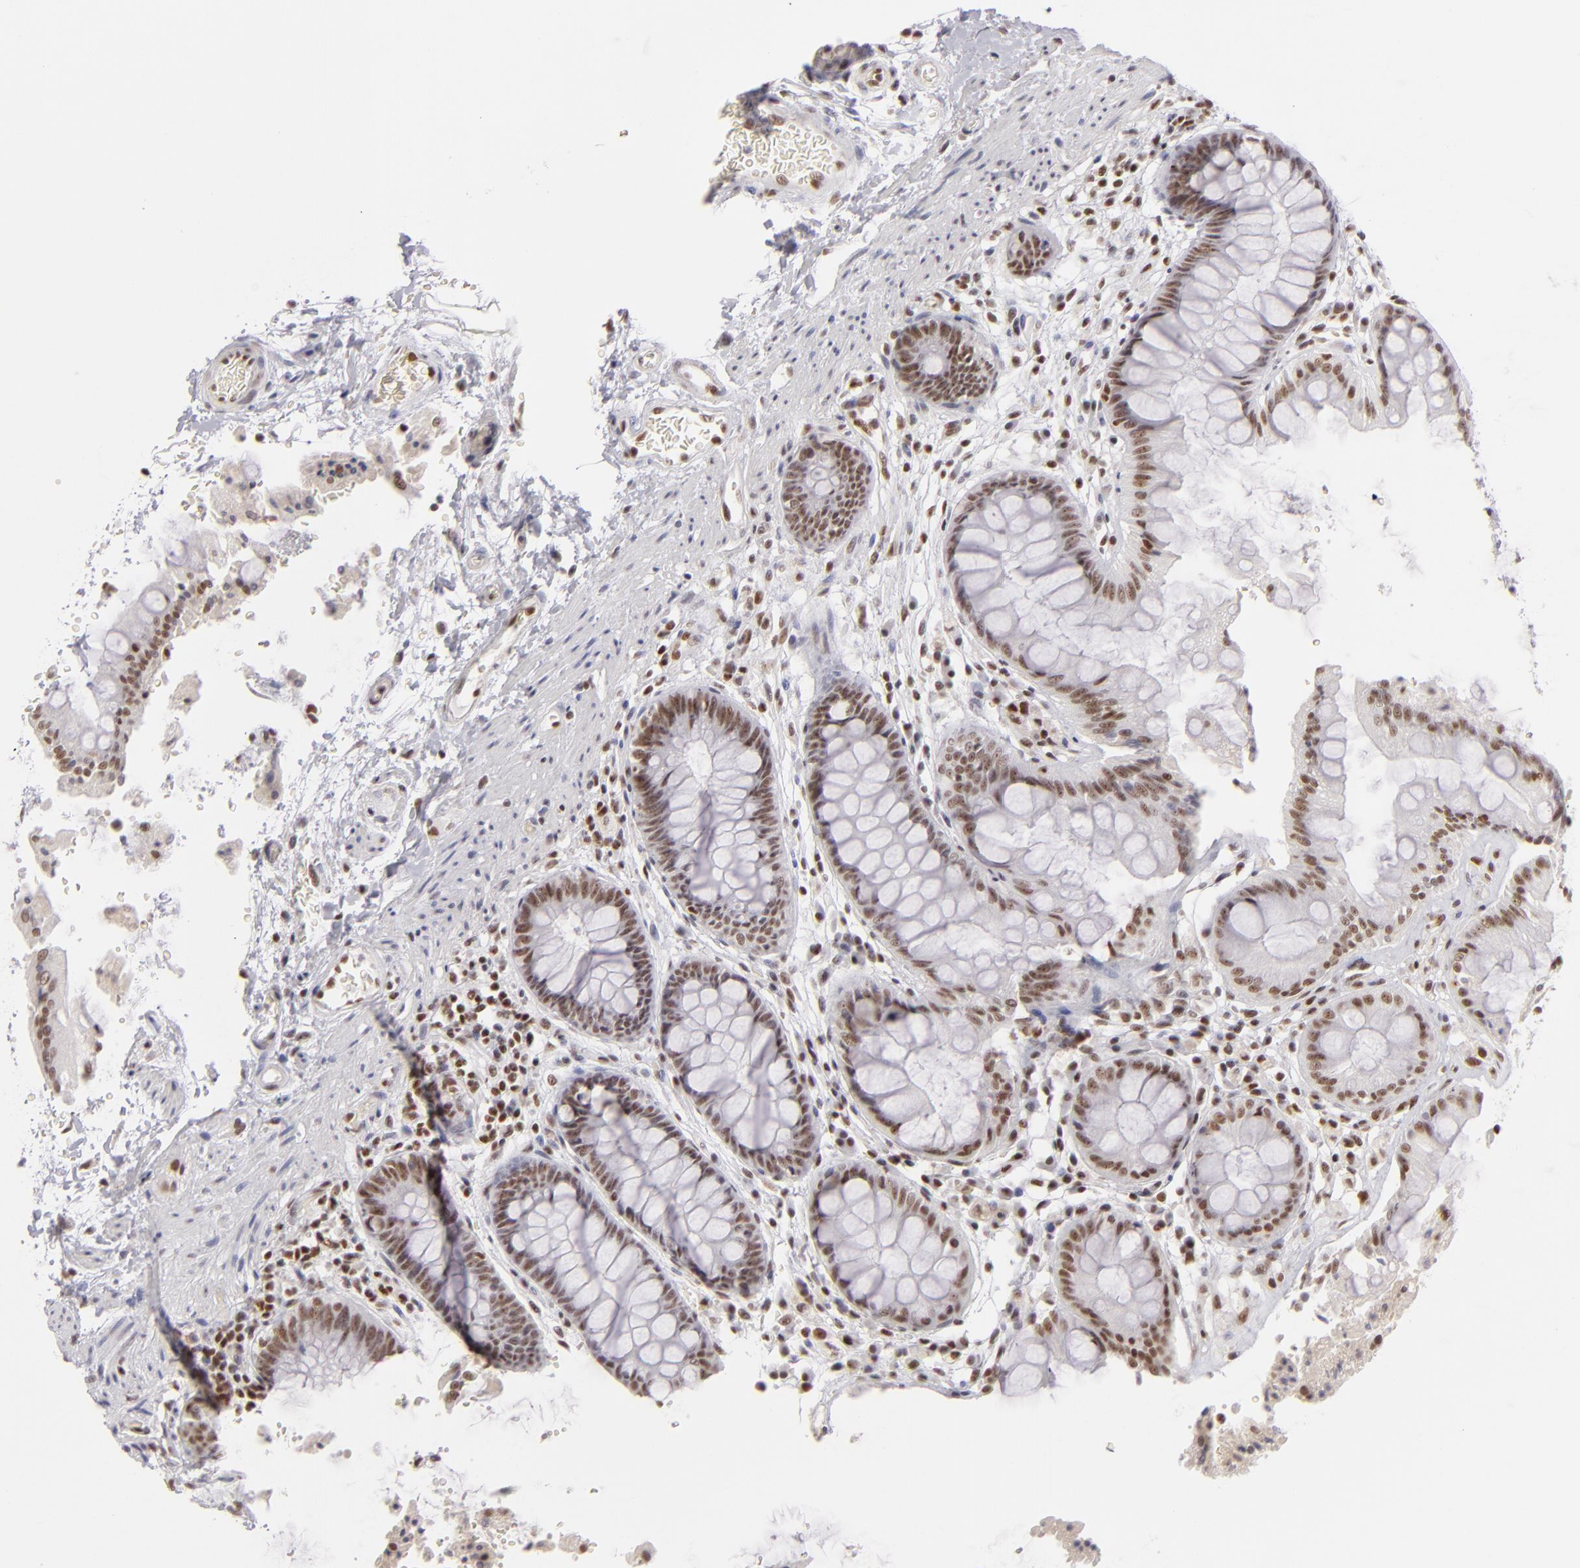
{"staining": {"intensity": "weak", "quantity": "25%-75%", "location": "nuclear"}, "tissue": "rectum", "cell_type": "Glandular cells", "image_type": "normal", "snomed": [{"axis": "morphology", "description": "Normal tissue, NOS"}, {"axis": "topography", "description": "Rectum"}], "caption": "Rectum stained for a protein (brown) exhibits weak nuclear positive expression in about 25%-75% of glandular cells.", "gene": "DAXX", "patient": {"sex": "female", "age": 46}}